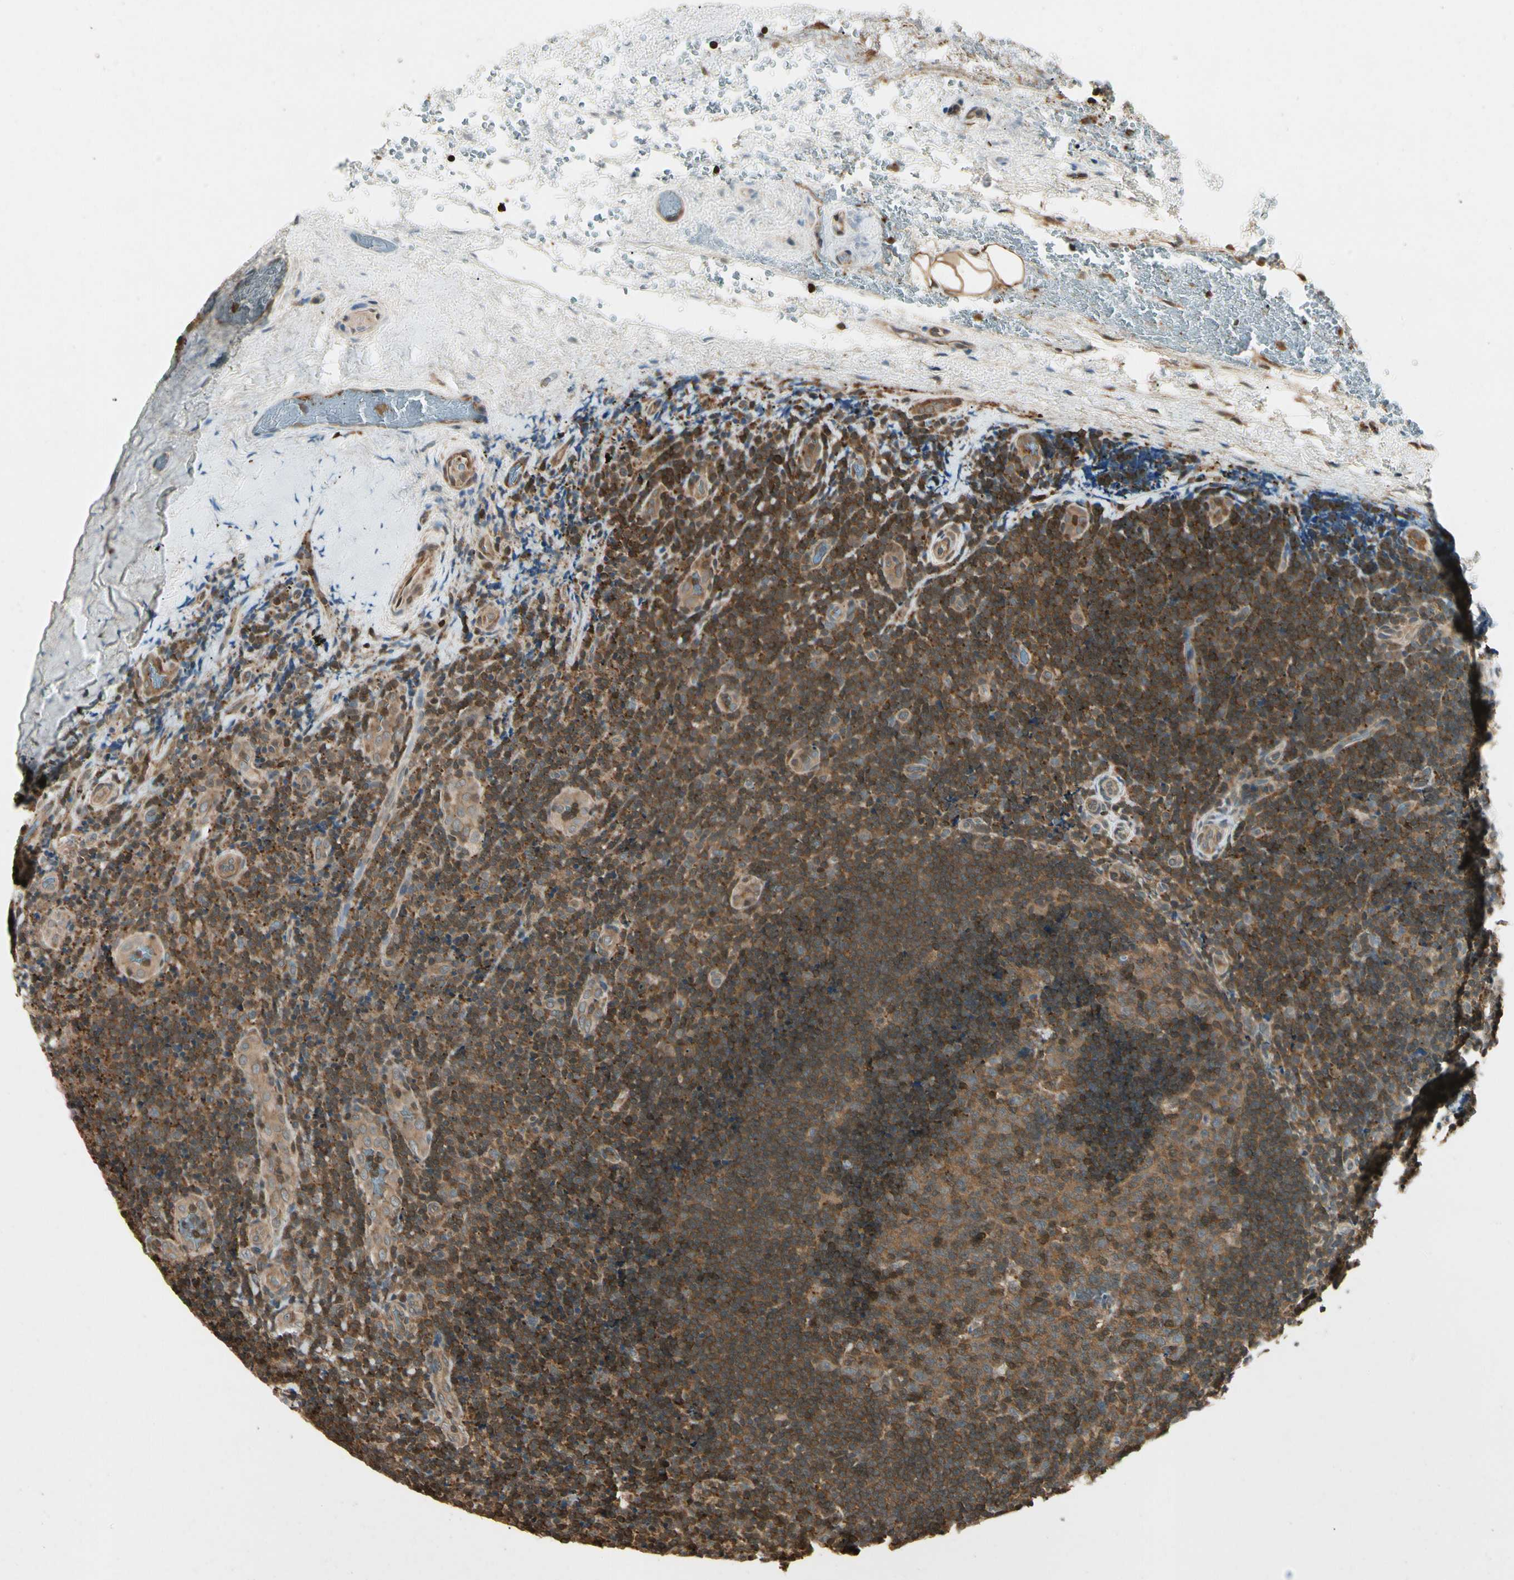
{"staining": {"intensity": "strong", "quantity": ">75%", "location": "nuclear"}, "tissue": "lymphoma", "cell_type": "Tumor cells", "image_type": "cancer", "snomed": [{"axis": "morphology", "description": "Malignant lymphoma, non-Hodgkin's type, High grade"}, {"axis": "topography", "description": "Tonsil"}], "caption": "Malignant lymphoma, non-Hodgkin's type (high-grade) stained with DAB IHC reveals high levels of strong nuclear staining in approximately >75% of tumor cells.", "gene": "YWHAQ", "patient": {"sex": "female", "age": 36}}